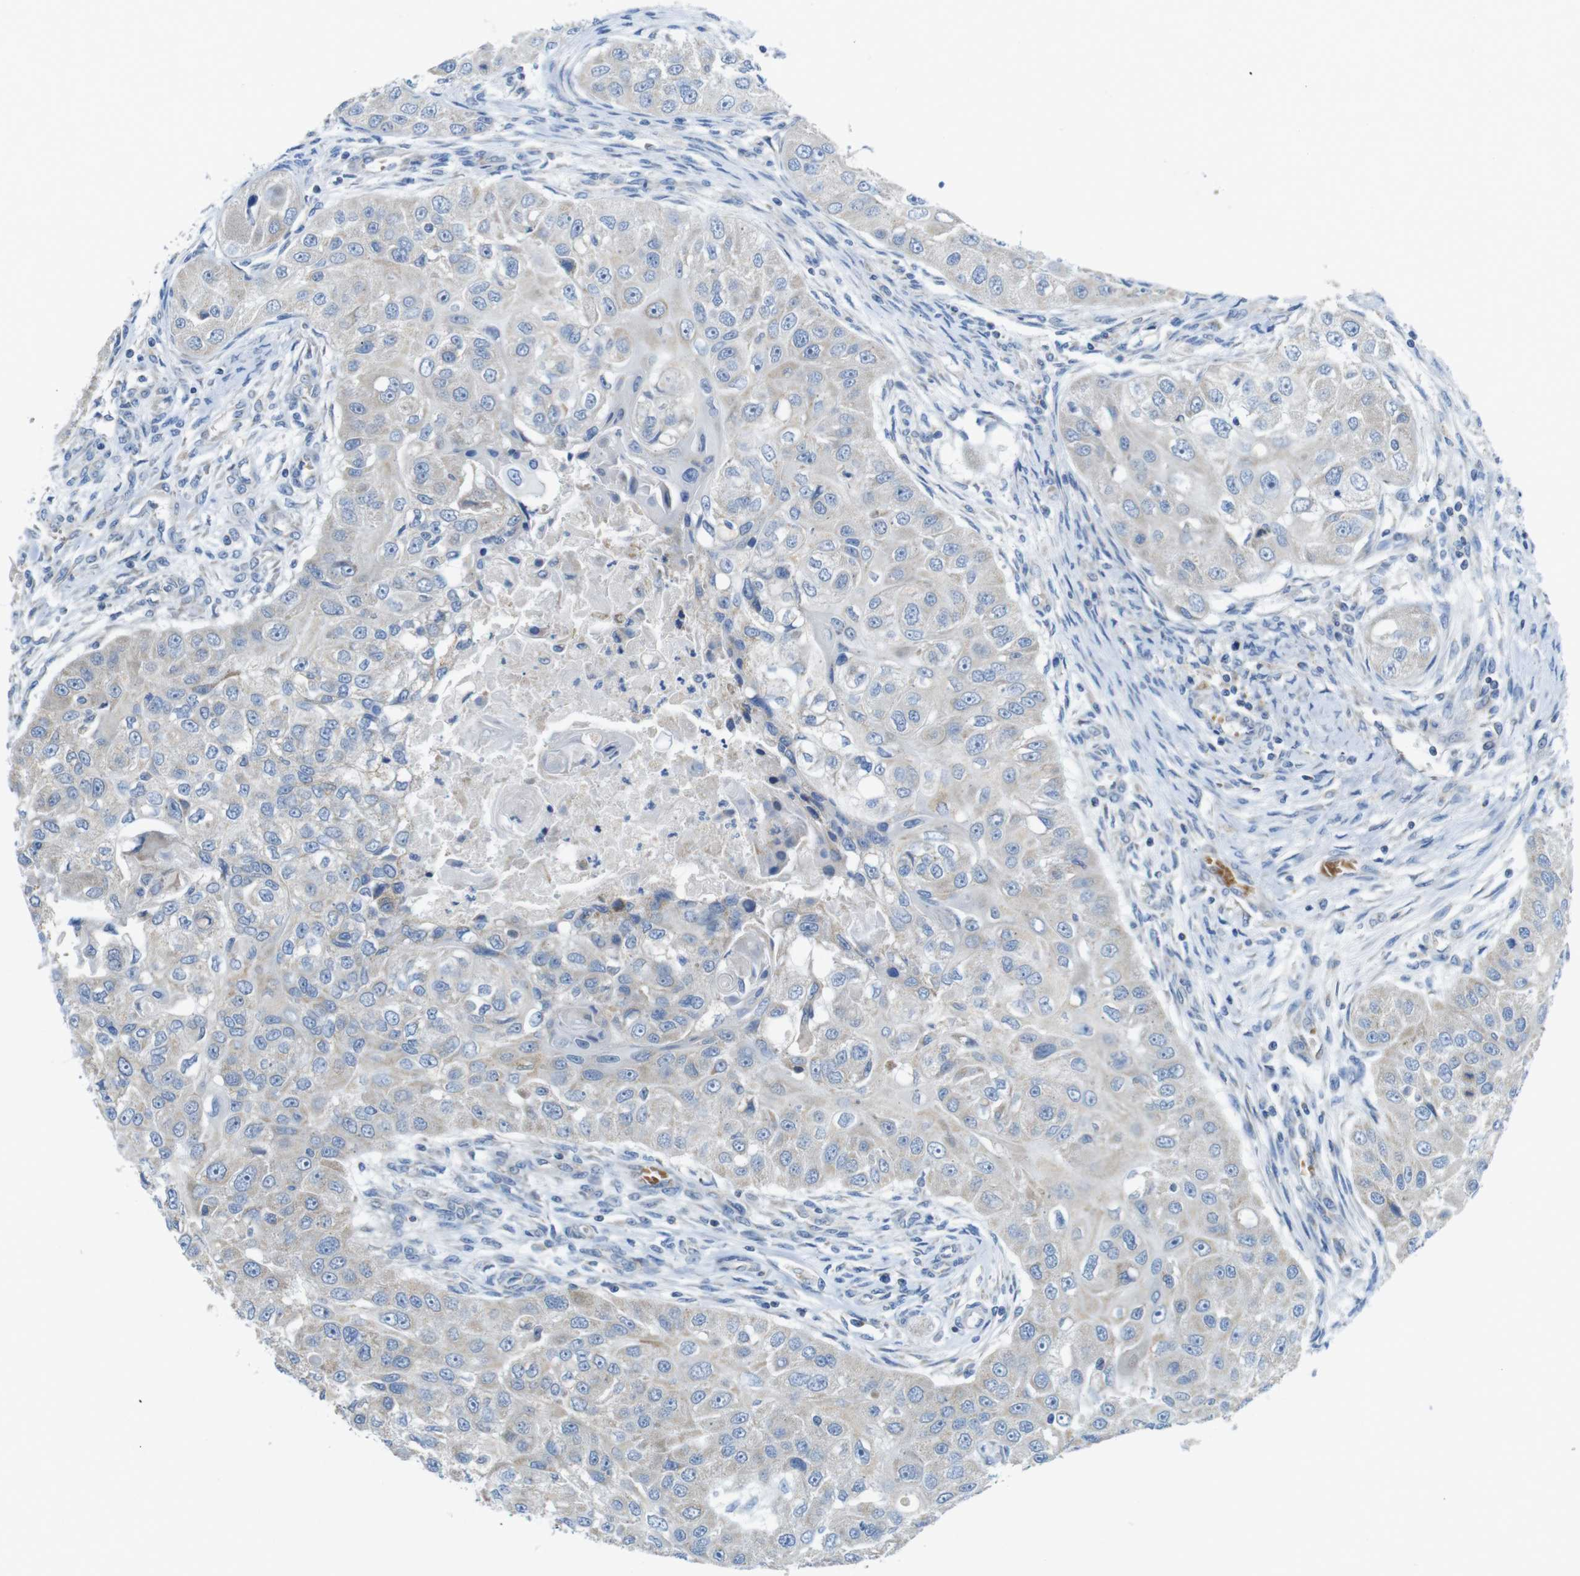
{"staining": {"intensity": "weak", "quantity": "<25%", "location": "cytoplasmic/membranous"}, "tissue": "head and neck cancer", "cell_type": "Tumor cells", "image_type": "cancer", "snomed": [{"axis": "morphology", "description": "Normal tissue, NOS"}, {"axis": "morphology", "description": "Squamous cell carcinoma, NOS"}, {"axis": "topography", "description": "Skeletal muscle"}, {"axis": "topography", "description": "Head-Neck"}], "caption": "Tumor cells are negative for protein expression in human squamous cell carcinoma (head and neck). The staining was performed using DAB (3,3'-diaminobenzidine) to visualize the protein expression in brown, while the nuclei were stained in blue with hematoxylin (Magnification: 20x).", "gene": "MARCHF1", "patient": {"sex": "male", "age": 51}}